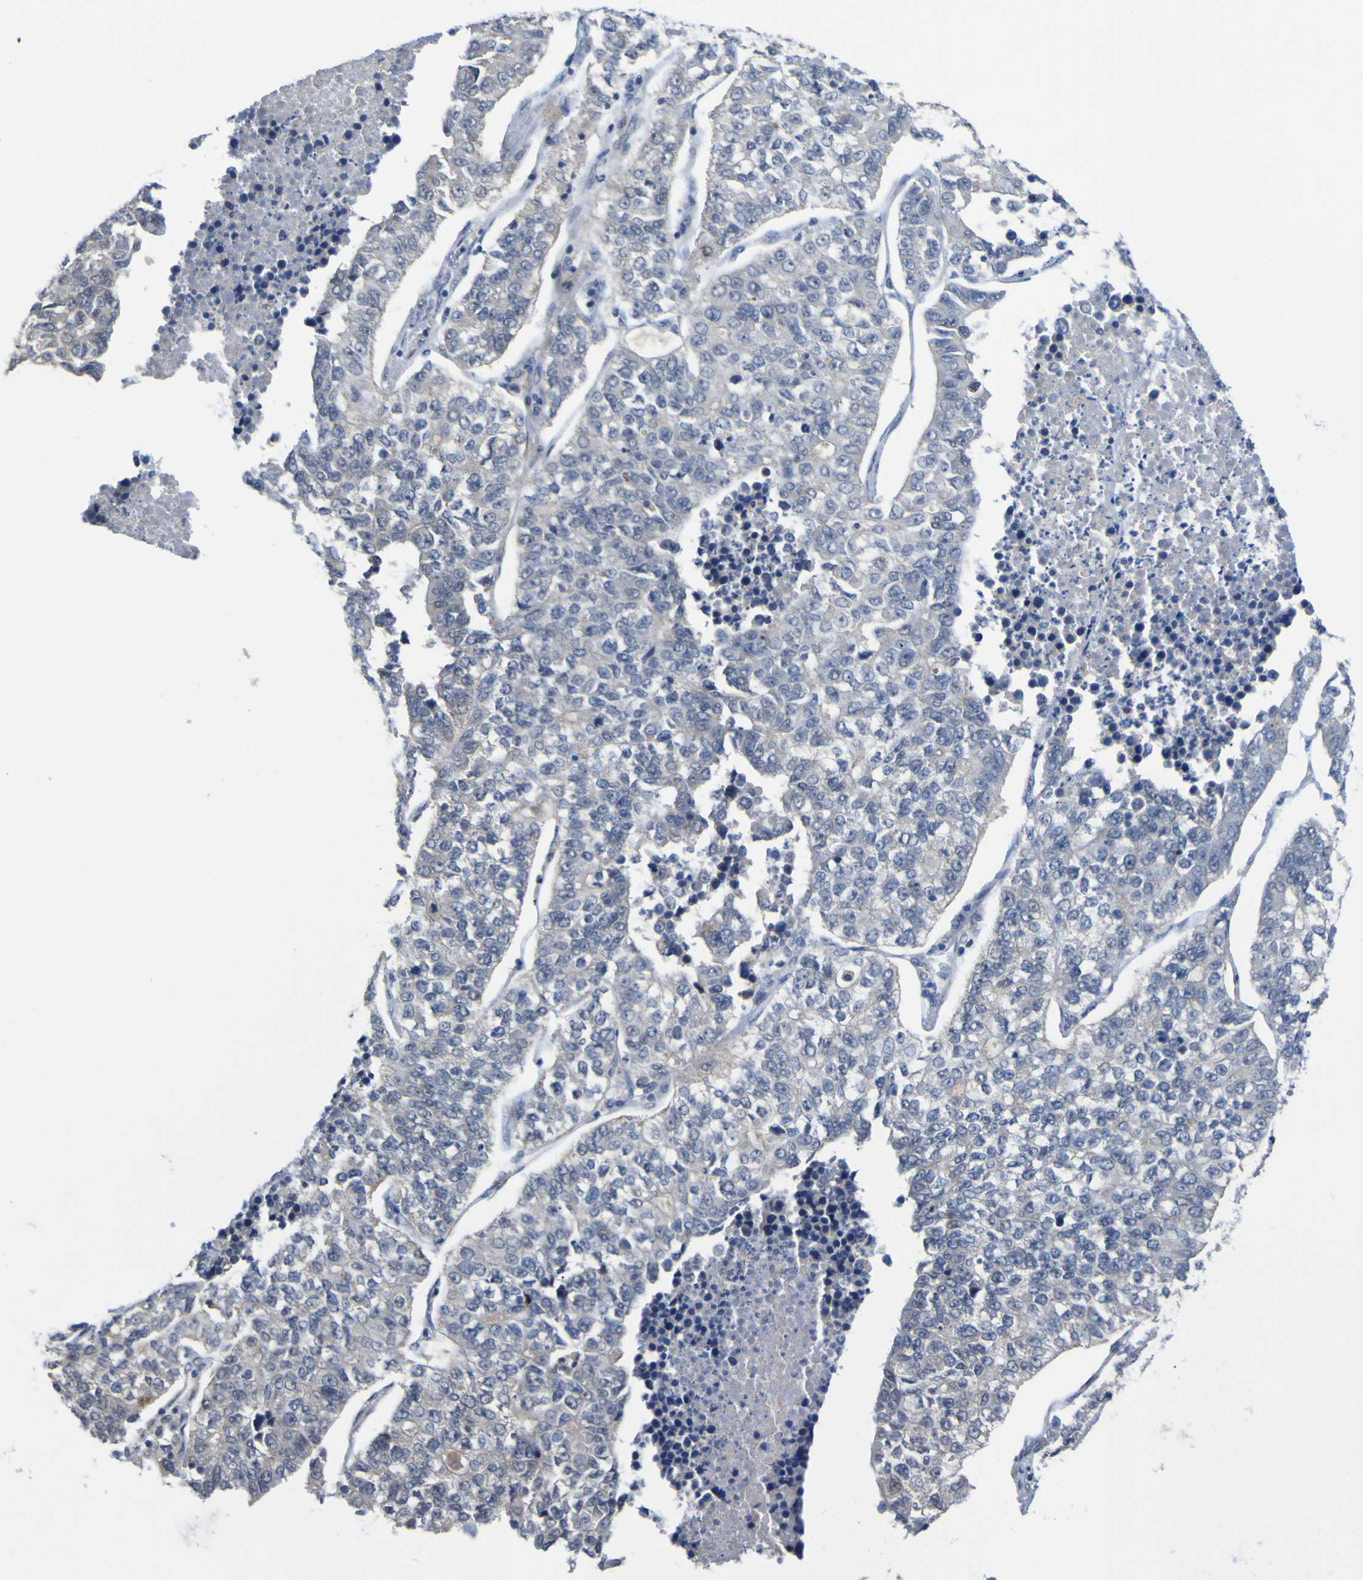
{"staining": {"intensity": "negative", "quantity": "none", "location": "none"}, "tissue": "lung cancer", "cell_type": "Tumor cells", "image_type": "cancer", "snomed": [{"axis": "morphology", "description": "Adenocarcinoma, NOS"}, {"axis": "topography", "description": "Lung"}], "caption": "Immunohistochemistry of human lung cancer (adenocarcinoma) demonstrates no expression in tumor cells.", "gene": "TNFRSF11A", "patient": {"sex": "male", "age": 49}}